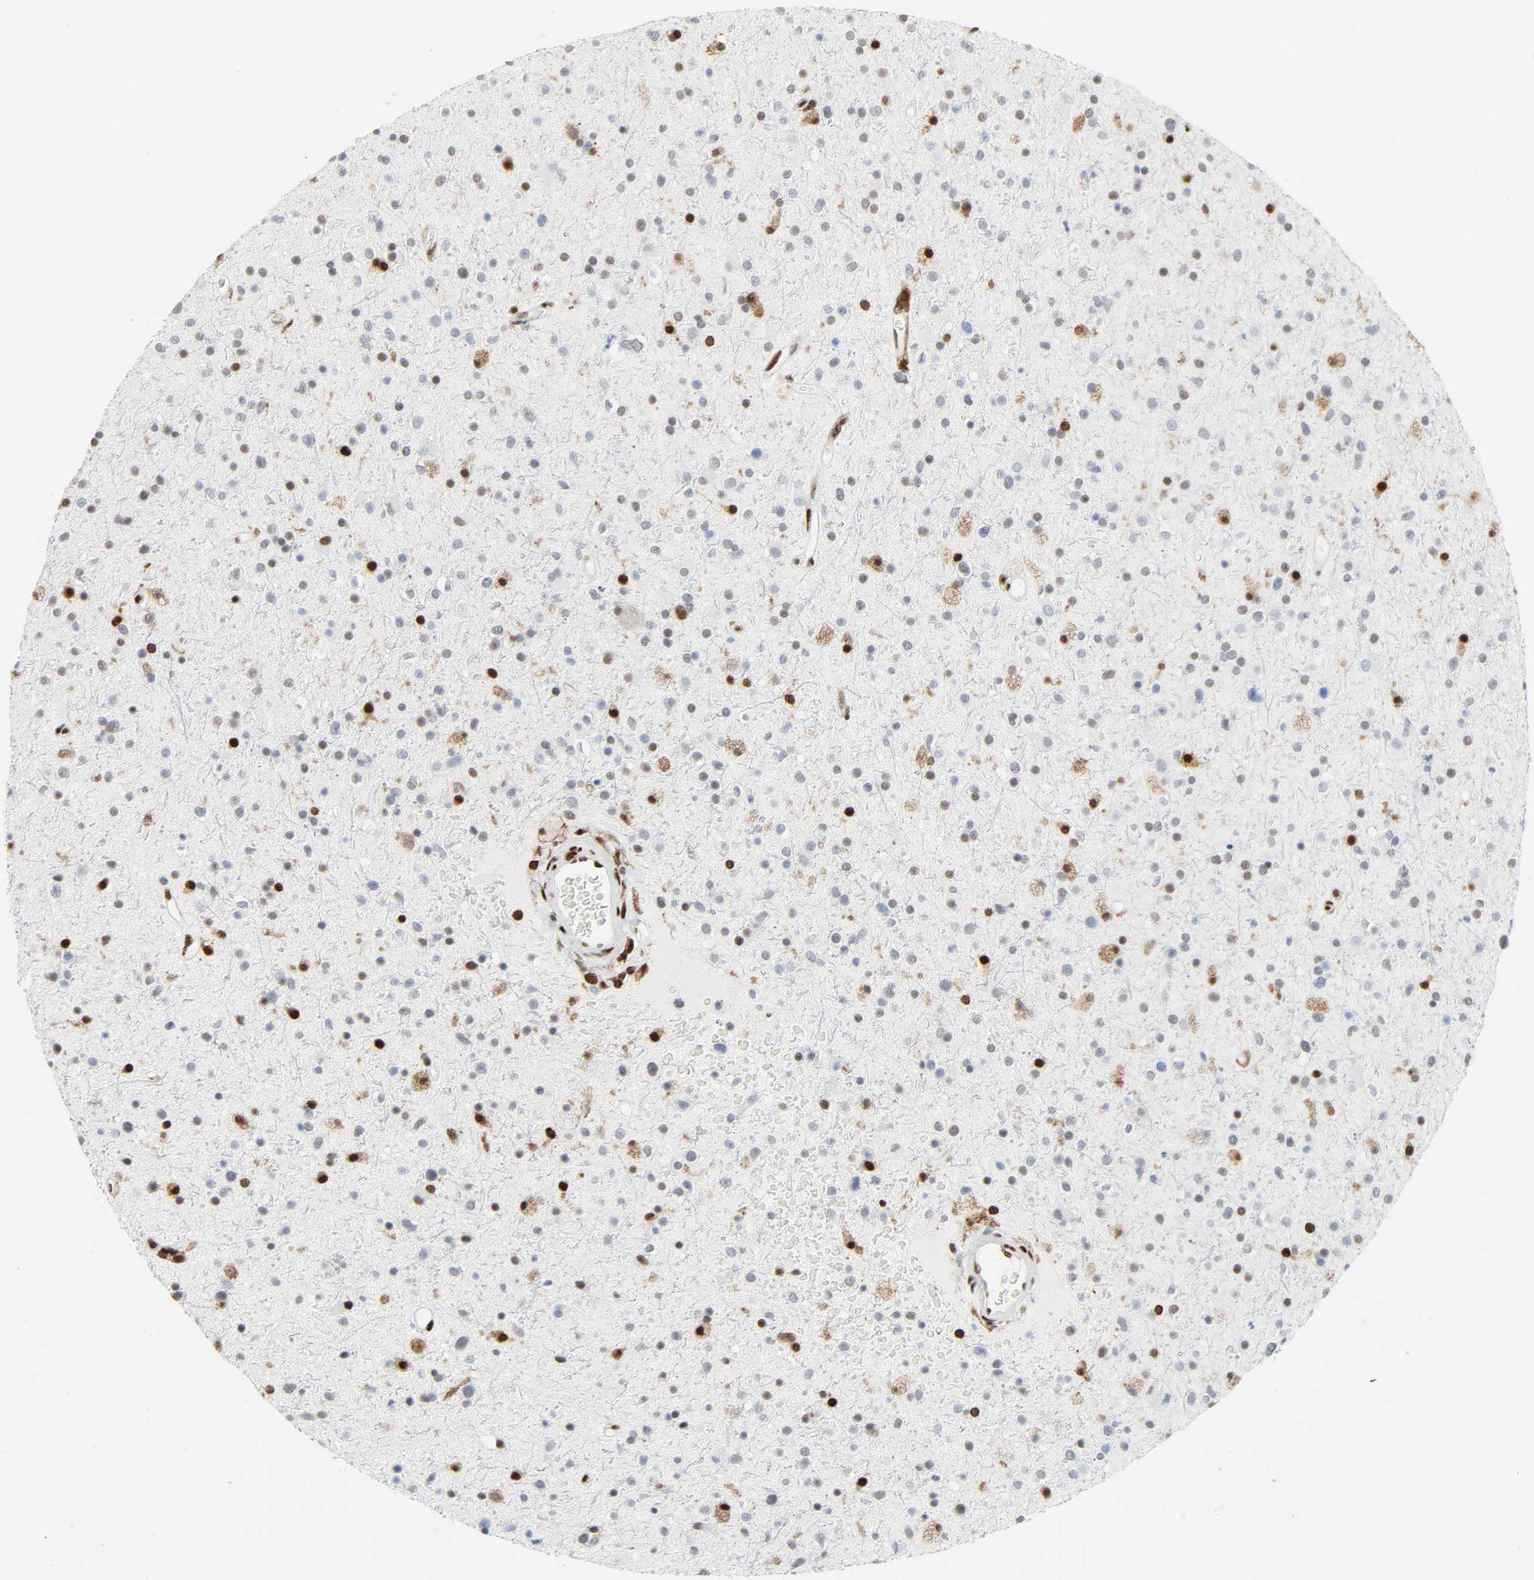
{"staining": {"intensity": "moderate", "quantity": "25%-75%", "location": "cytoplasmic/membranous,nuclear"}, "tissue": "glioma", "cell_type": "Tumor cells", "image_type": "cancer", "snomed": [{"axis": "morphology", "description": "Glioma, malignant, High grade"}, {"axis": "topography", "description": "Brain"}], "caption": "Protein expression analysis of human glioma reveals moderate cytoplasmic/membranous and nuclear staining in approximately 25%-75% of tumor cells.", "gene": "WAS", "patient": {"sex": "male", "age": 33}}